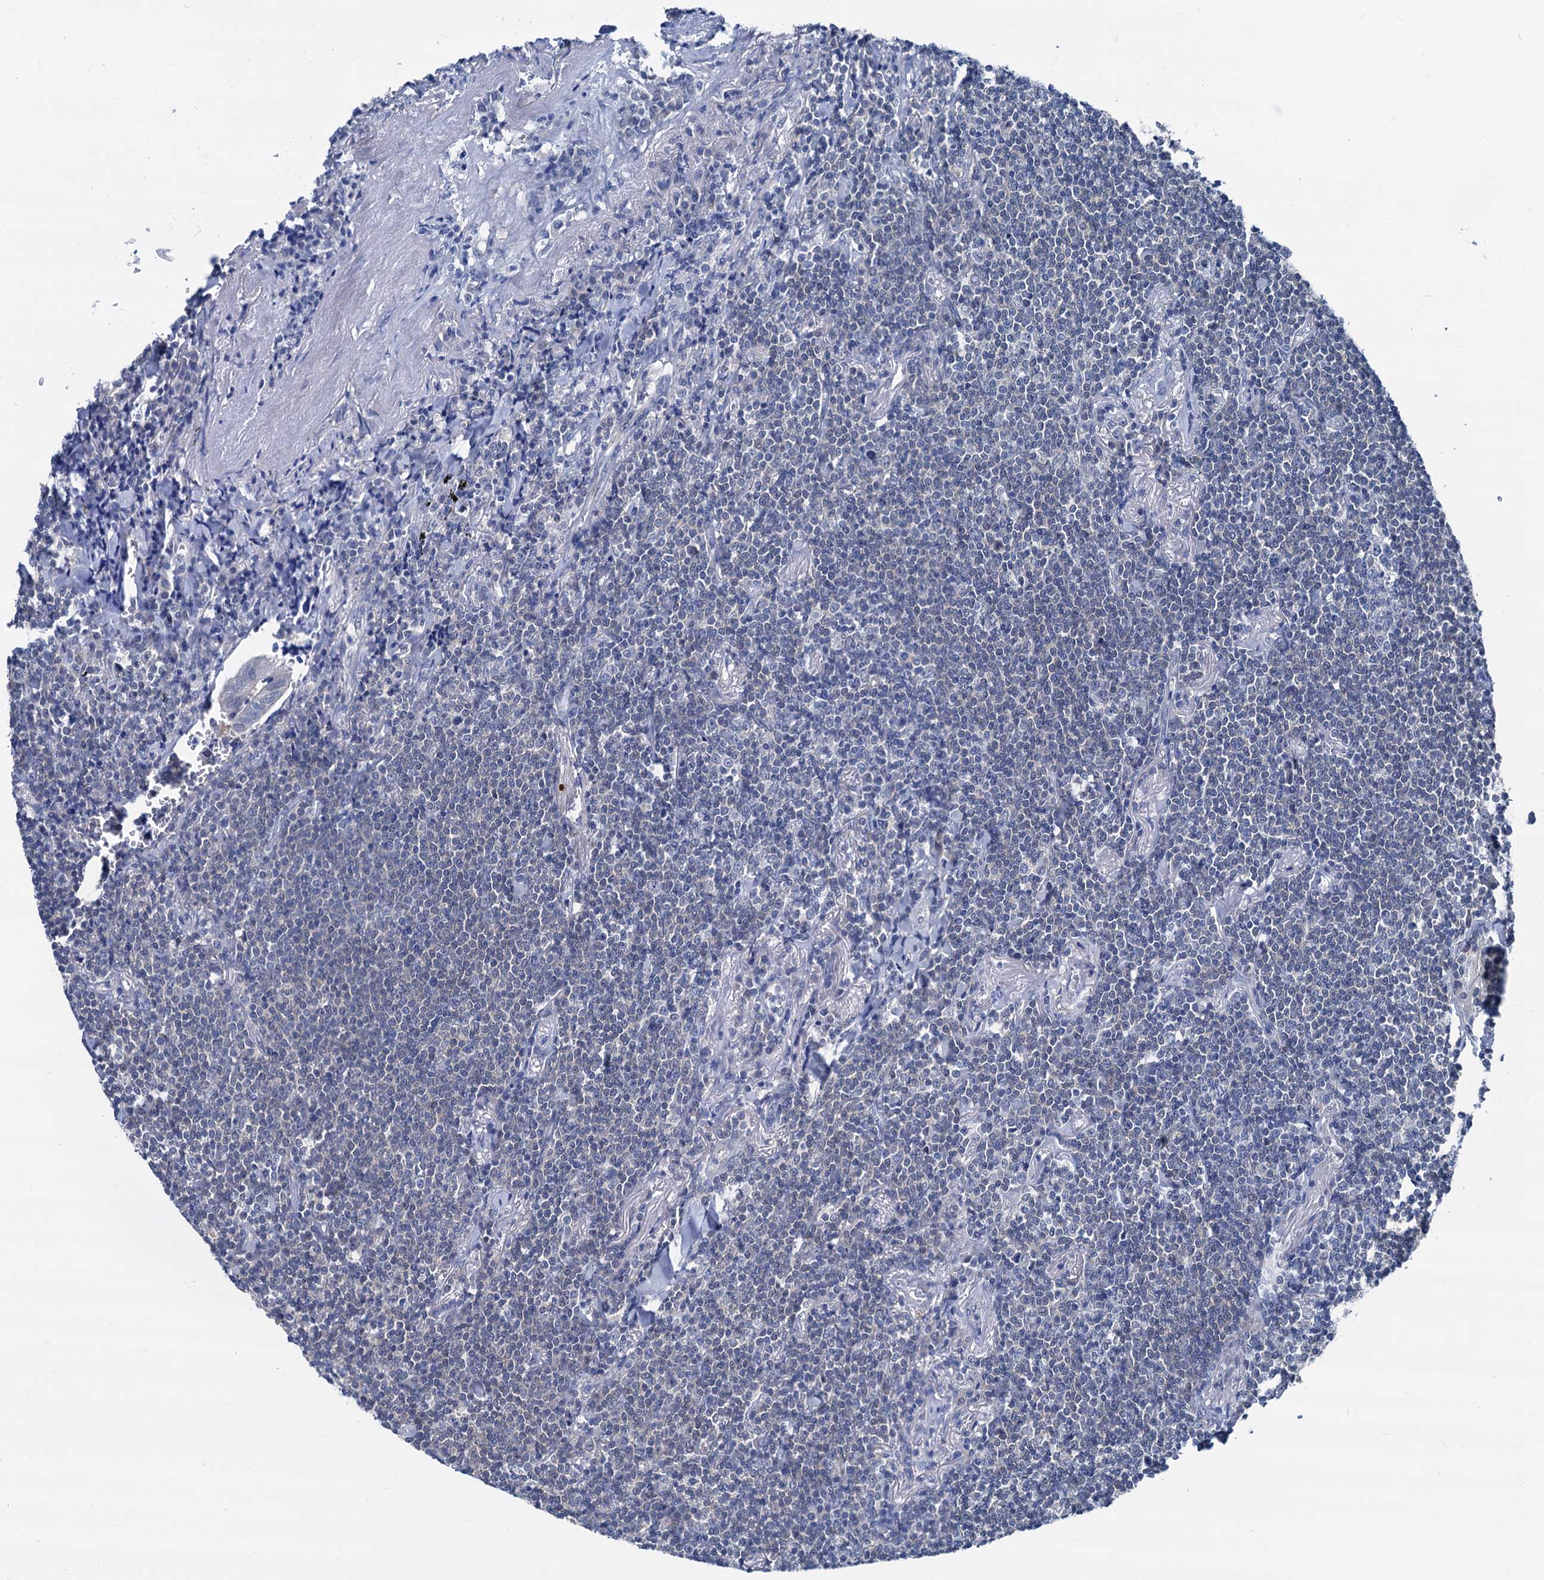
{"staining": {"intensity": "negative", "quantity": "none", "location": "none"}, "tissue": "lymphoma", "cell_type": "Tumor cells", "image_type": "cancer", "snomed": [{"axis": "morphology", "description": "Malignant lymphoma, non-Hodgkin's type, Low grade"}, {"axis": "topography", "description": "Lung"}], "caption": "A micrograph of lymphoma stained for a protein demonstrates no brown staining in tumor cells.", "gene": "GLO1", "patient": {"sex": "female", "age": 71}}